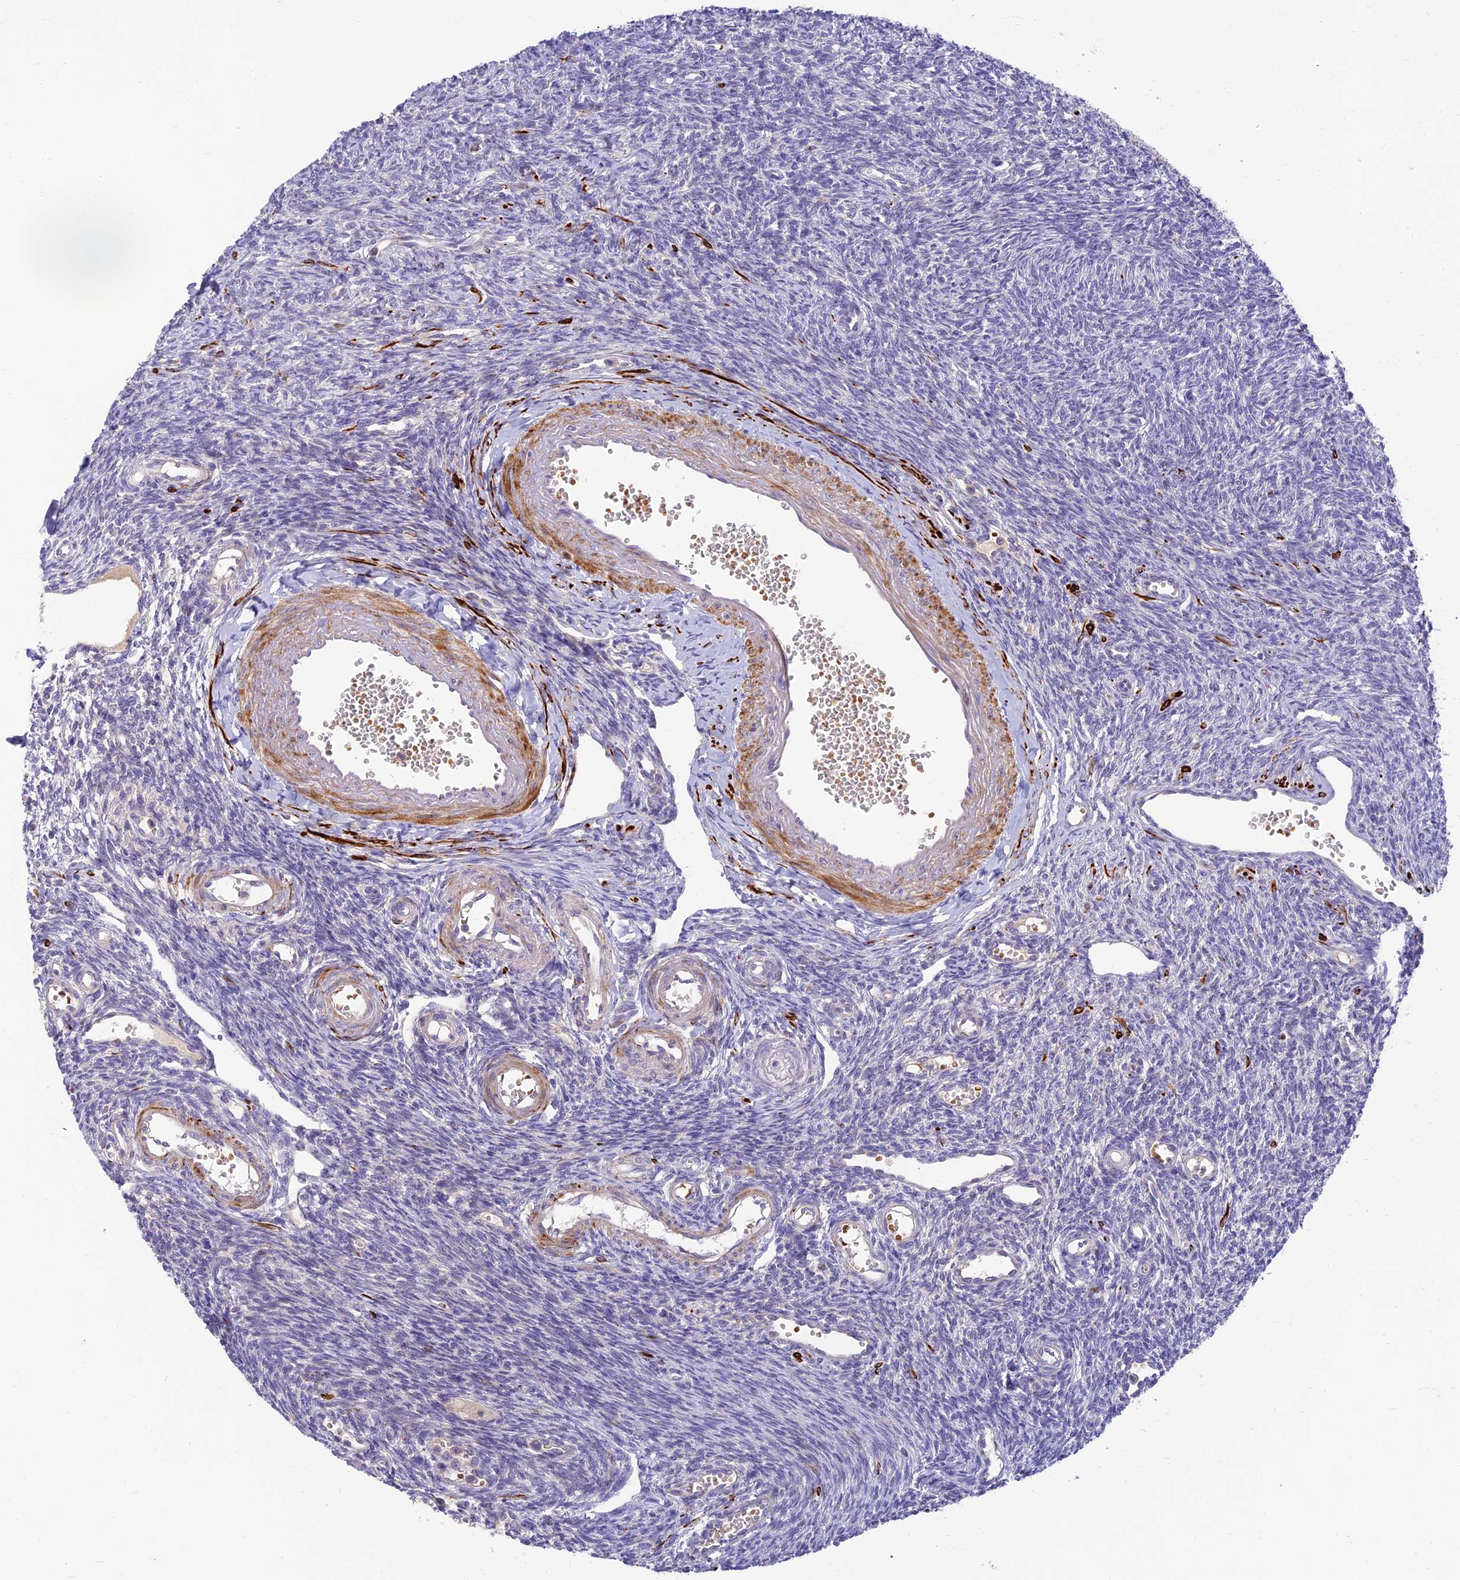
{"staining": {"intensity": "negative", "quantity": "none", "location": "none"}, "tissue": "ovary", "cell_type": "Follicle cells", "image_type": "normal", "snomed": [{"axis": "morphology", "description": "Normal tissue, NOS"}, {"axis": "morphology", "description": "Cyst, NOS"}, {"axis": "topography", "description": "Ovary"}], "caption": "Follicle cells show no significant expression in normal ovary.", "gene": "CLIP4", "patient": {"sex": "female", "age": 33}}